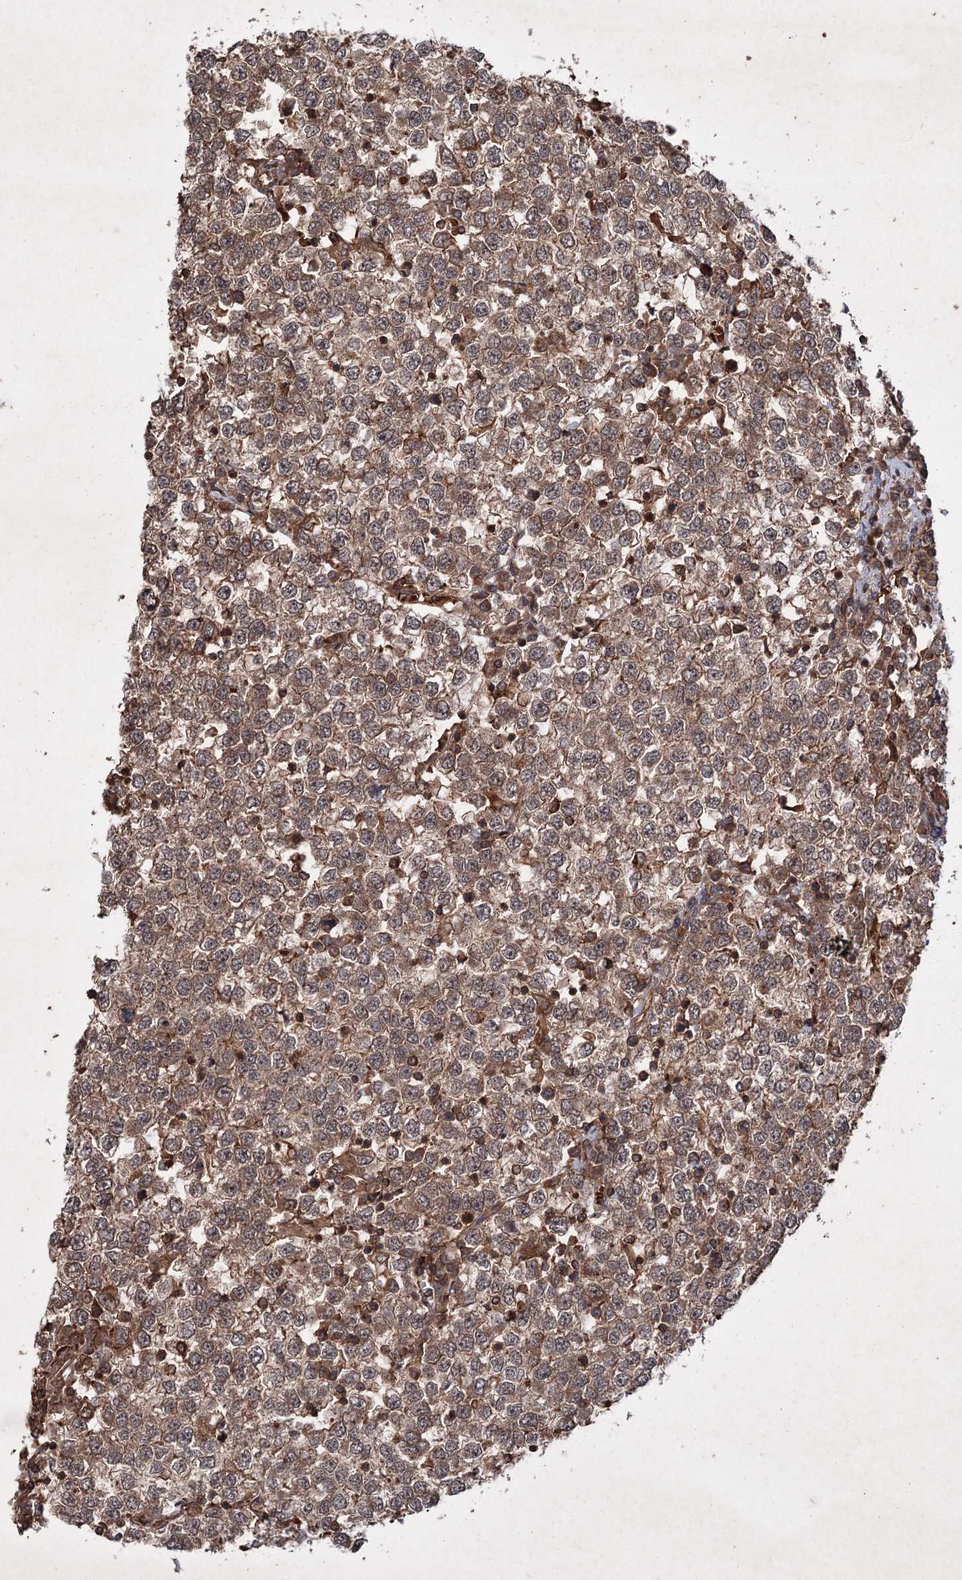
{"staining": {"intensity": "moderate", "quantity": ">75%", "location": "cytoplasmic/membranous,nuclear"}, "tissue": "testis cancer", "cell_type": "Tumor cells", "image_type": "cancer", "snomed": [{"axis": "morphology", "description": "Seminoma, NOS"}, {"axis": "topography", "description": "Testis"}], "caption": "Immunohistochemical staining of testis seminoma reveals moderate cytoplasmic/membranous and nuclear protein staining in approximately >75% of tumor cells. (Brightfield microscopy of DAB IHC at high magnification).", "gene": "ADK", "patient": {"sex": "male", "age": 65}}